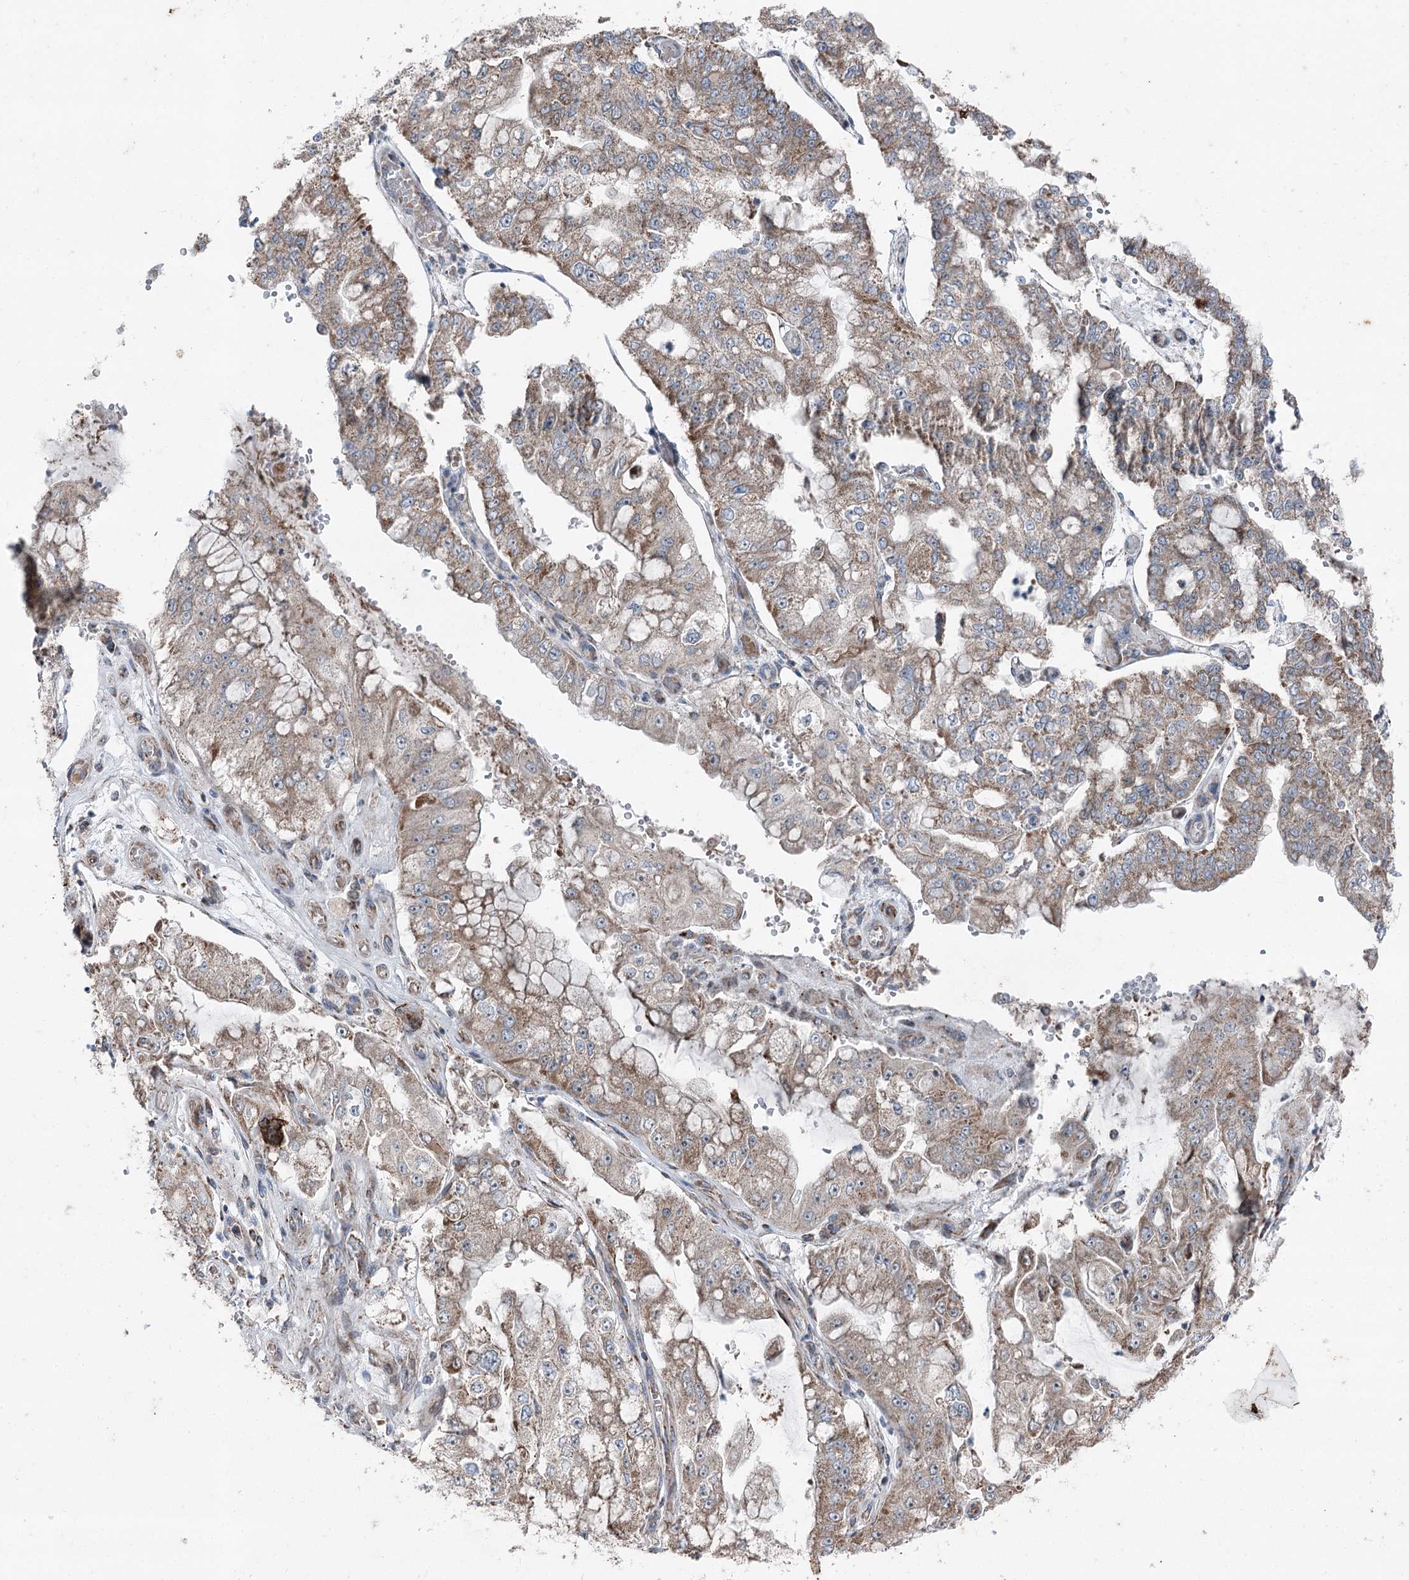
{"staining": {"intensity": "moderate", "quantity": ">75%", "location": "cytoplasmic/membranous"}, "tissue": "stomach cancer", "cell_type": "Tumor cells", "image_type": "cancer", "snomed": [{"axis": "morphology", "description": "Adenocarcinoma, NOS"}, {"axis": "topography", "description": "Stomach"}], "caption": "High-magnification brightfield microscopy of stomach cancer (adenocarcinoma) stained with DAB (brown) and counterstained with hematoxylin (blue). tumor cells exhibit moderate cytoplasmic/membranous expression is identified in about>75% of cells.", "gene": "UCN3", "patient": {"sex": "male", "age": 76}}